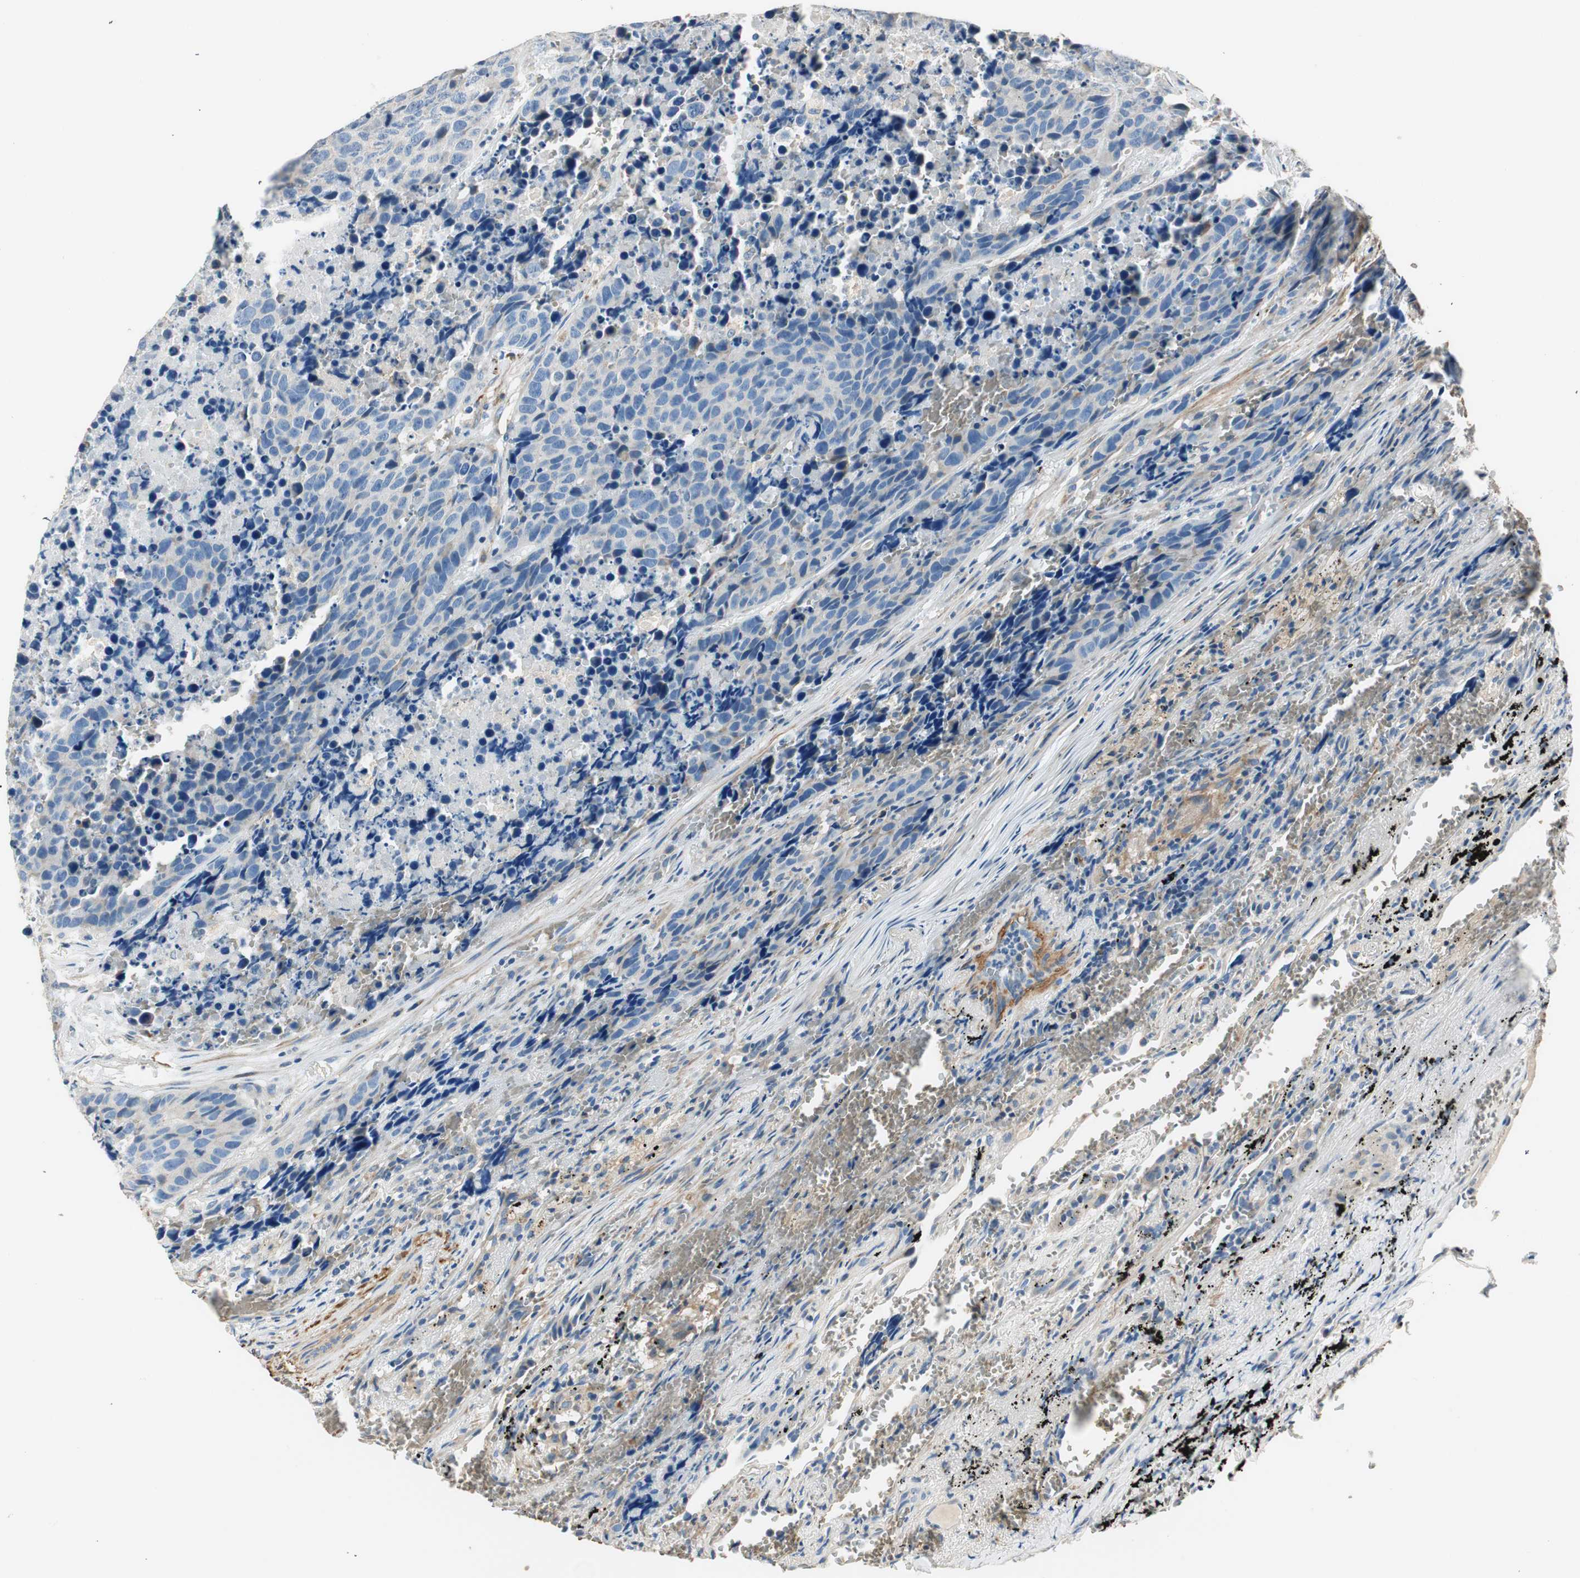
{"staining": {"intensity": "negative", "quantity": "none", "location": "none"}, "tissue": "carcinoid", "cell_type": "Tumor cells", "image_type": "cancer", "snomed": [{"axis": "morphology", "description": "Carcinoid, malignant, NOS"}, {"axis": "topography", "description": "Lung"}], "caption": "There is no significant expression in tumor cells of malignant carcinoid. (DAB (3,3'-diaminobenzidine) IHC, high magnification).", "gene": "RORB", "patient": {"sex": "male", "age": 60}}